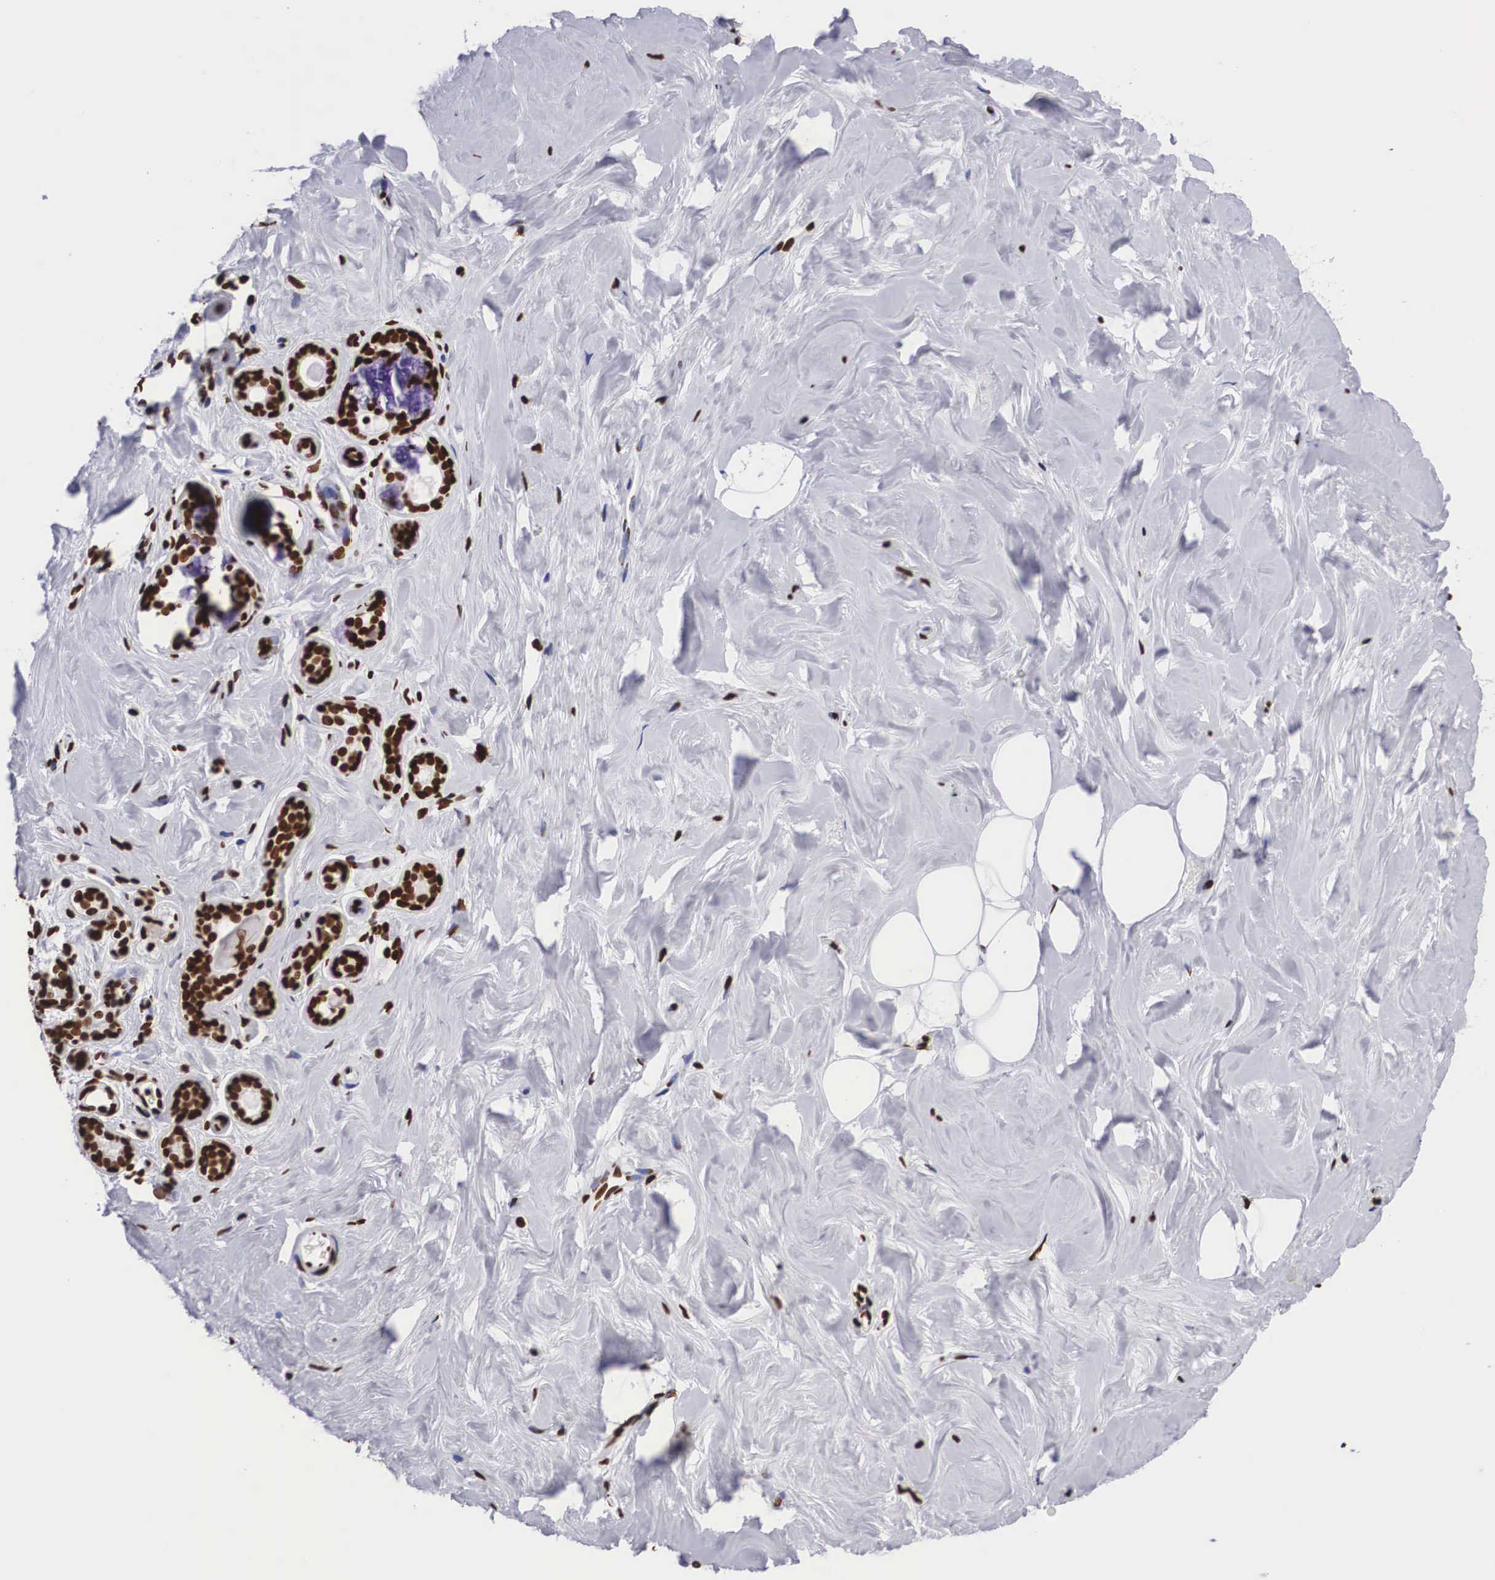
{"staining": {"intensity": "moderate", "quantity": ">75%", "location": "nuclear"}, "tissue": "breast", "cell_type": "Adipocytes", "image_type": "normal", "snomed": [{"axis": "morphology", "description": "Normal tissue, NOS"}, {"axis": "topography", "description": "Breast"}], "caption": "Protein staining of unremarkable breast exhibits moderate nuclear expression in approximately >75% of adipocytes. The staining was performed using DAB to visualize the protein expression in brown, while the nuclei were stained in blue with hematoxylin (Magnification: 20x).", "gene": "MECP2", "patient": {"sex": "female", "age": 54}}